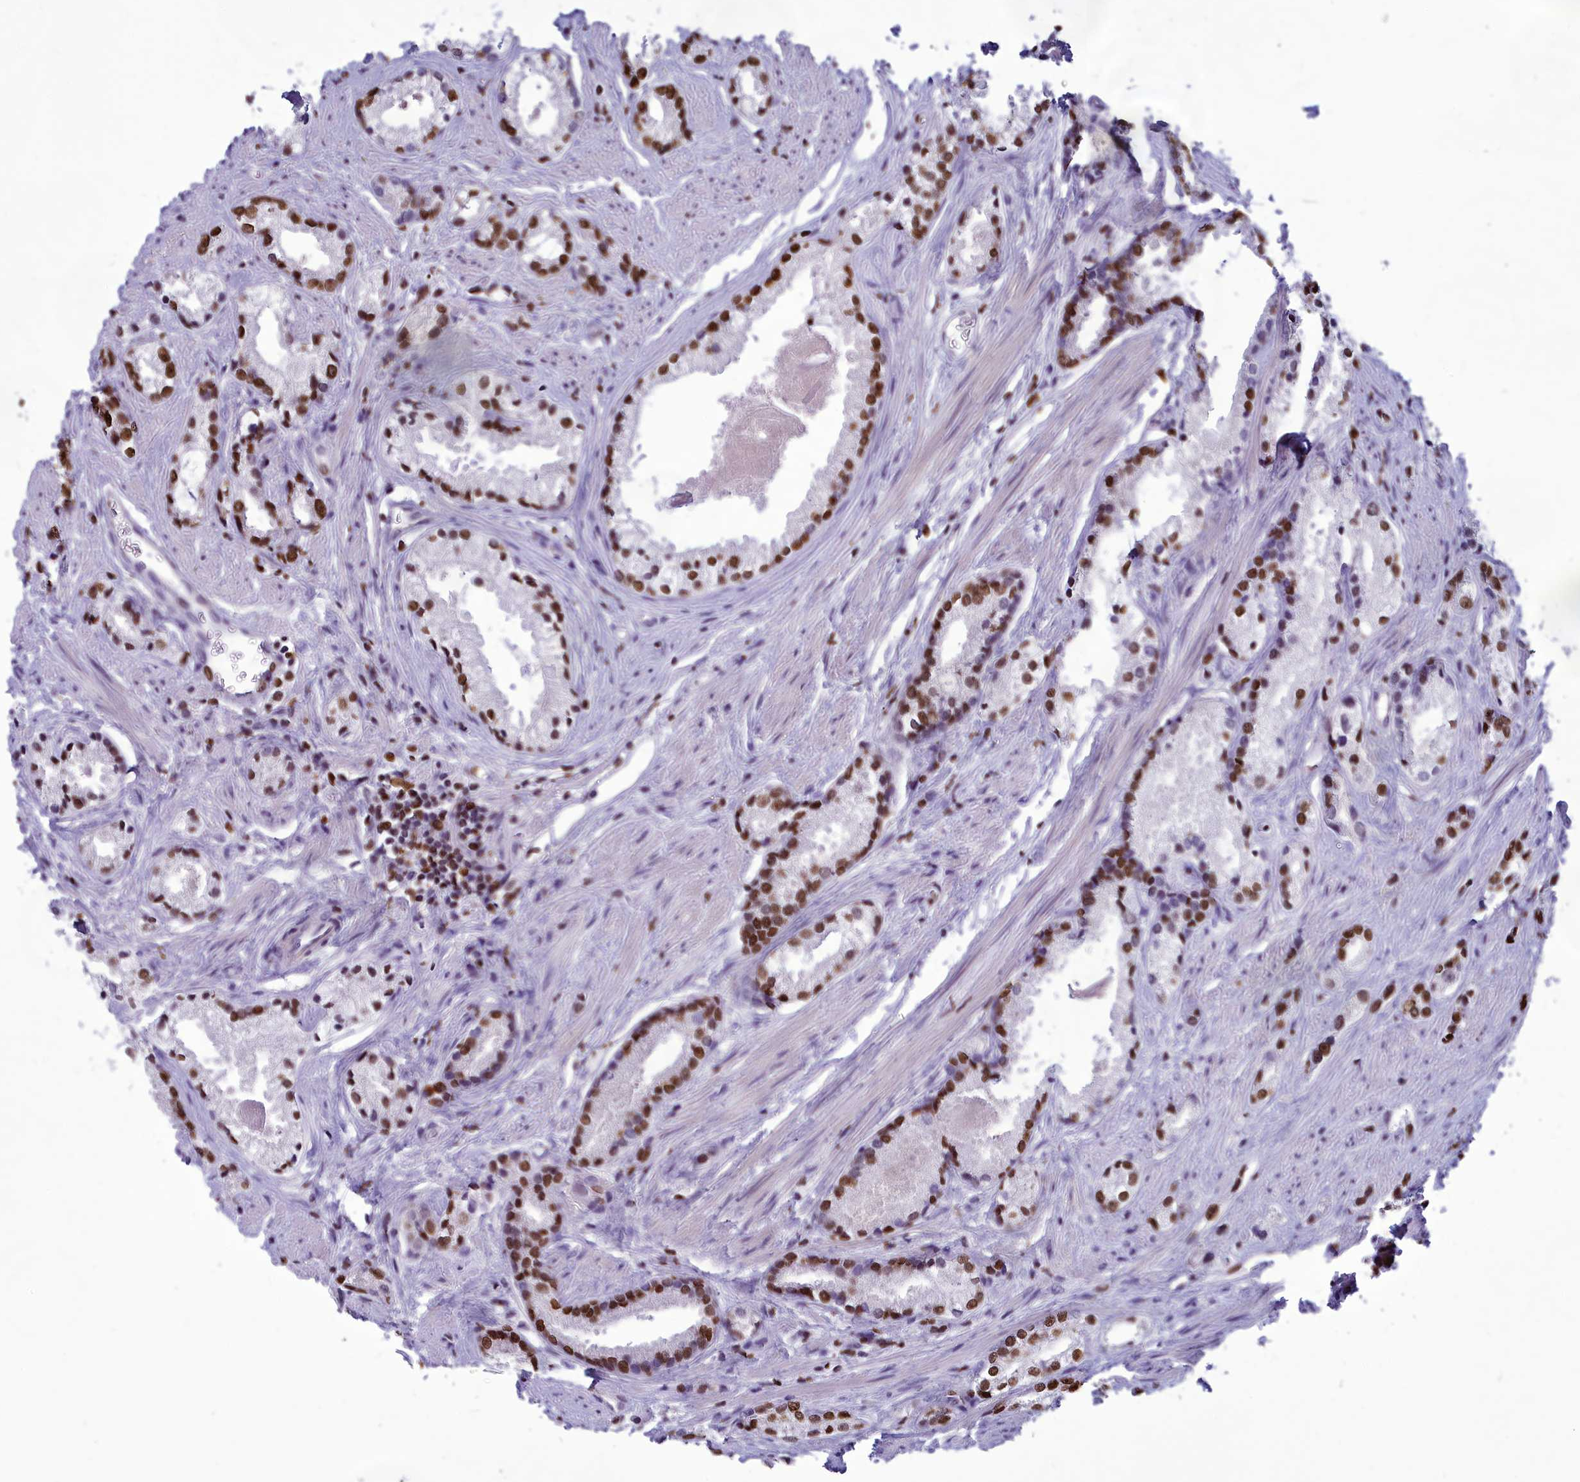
{"staining": {"intensity": "strong", "quantity": "25%-75%", "location": "nuclear"}, "tissue": "prostate cancer", "cell_type": "Tumor cells", "image_type": "cancer", "snomed": [{"axis": "morphology", "description": "Adenocarcinoma, High grade"}, {"axis": "topography", "description": "Prostate"}], "caption": "DAB (3,3'-diaminobenzidine) immunohistochemical staining of human prostate high-grade adenocarcinoma displays strong nuclear protein expression in about 25%-75% of tumor cells.", "gene": "AKAP17A", "patient": {"sex": "male", "age": 66}}